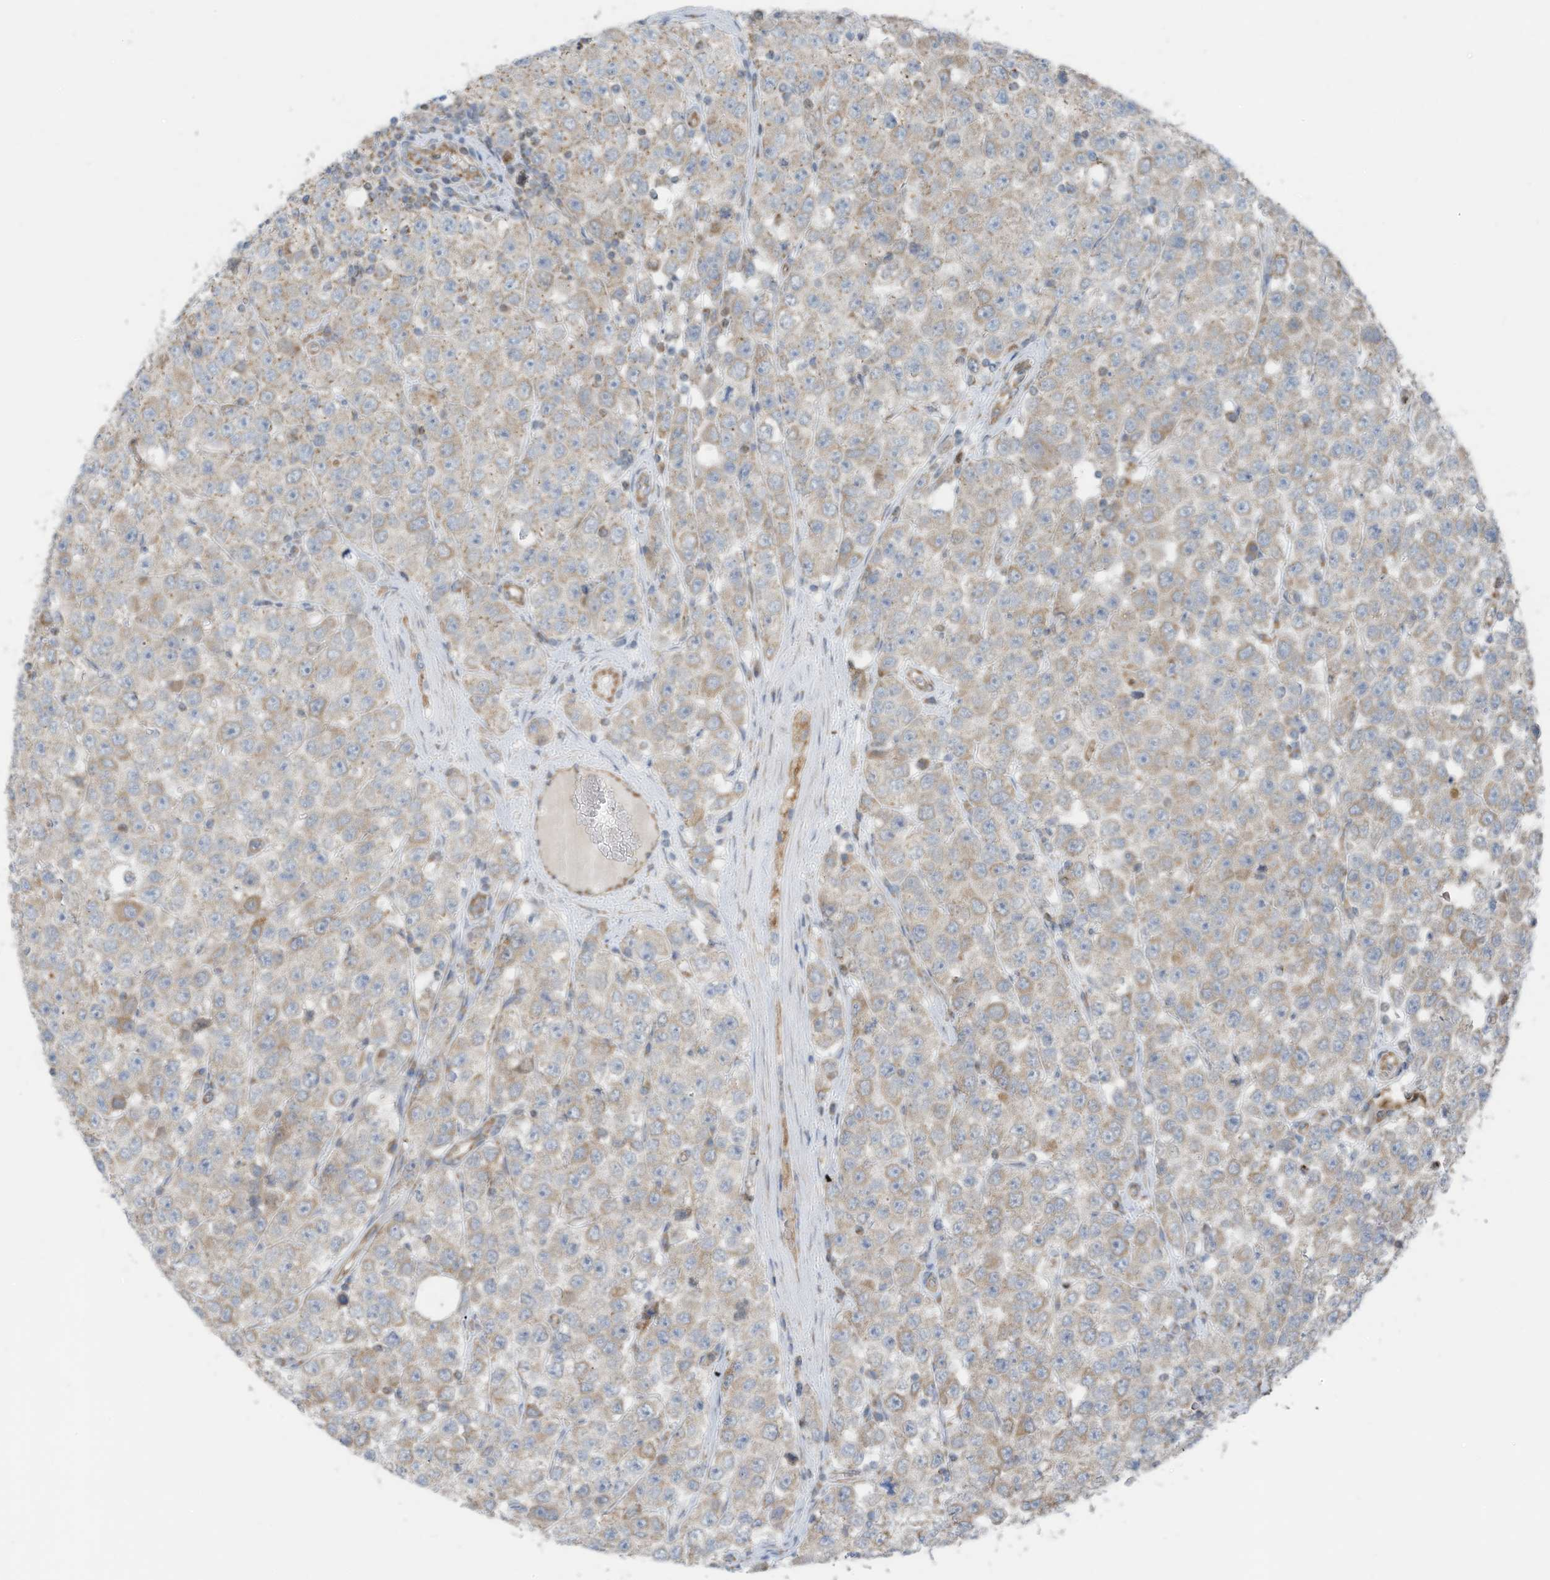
{"staining": {"intensity": "weak", "quantity": "25%-75%", "location": "cytoplasmic/membranous"}, "tissue": "testis cancer", "cell_type": "Tumor cells", "image_type": "cancer", "snomed": [{"axis": "morphology", "description": "Seminoma, NOS"}, {"axis": "topography", "description": "Testis"}], "caption": "Human testis cancer stained for a protein (brown) exhibits weak cytoplasmic/membranous positive staining in approximately 25%-75% of tumor cells.", "gene": "EOMES", "patient": {"sex": "male", "age": 28}}